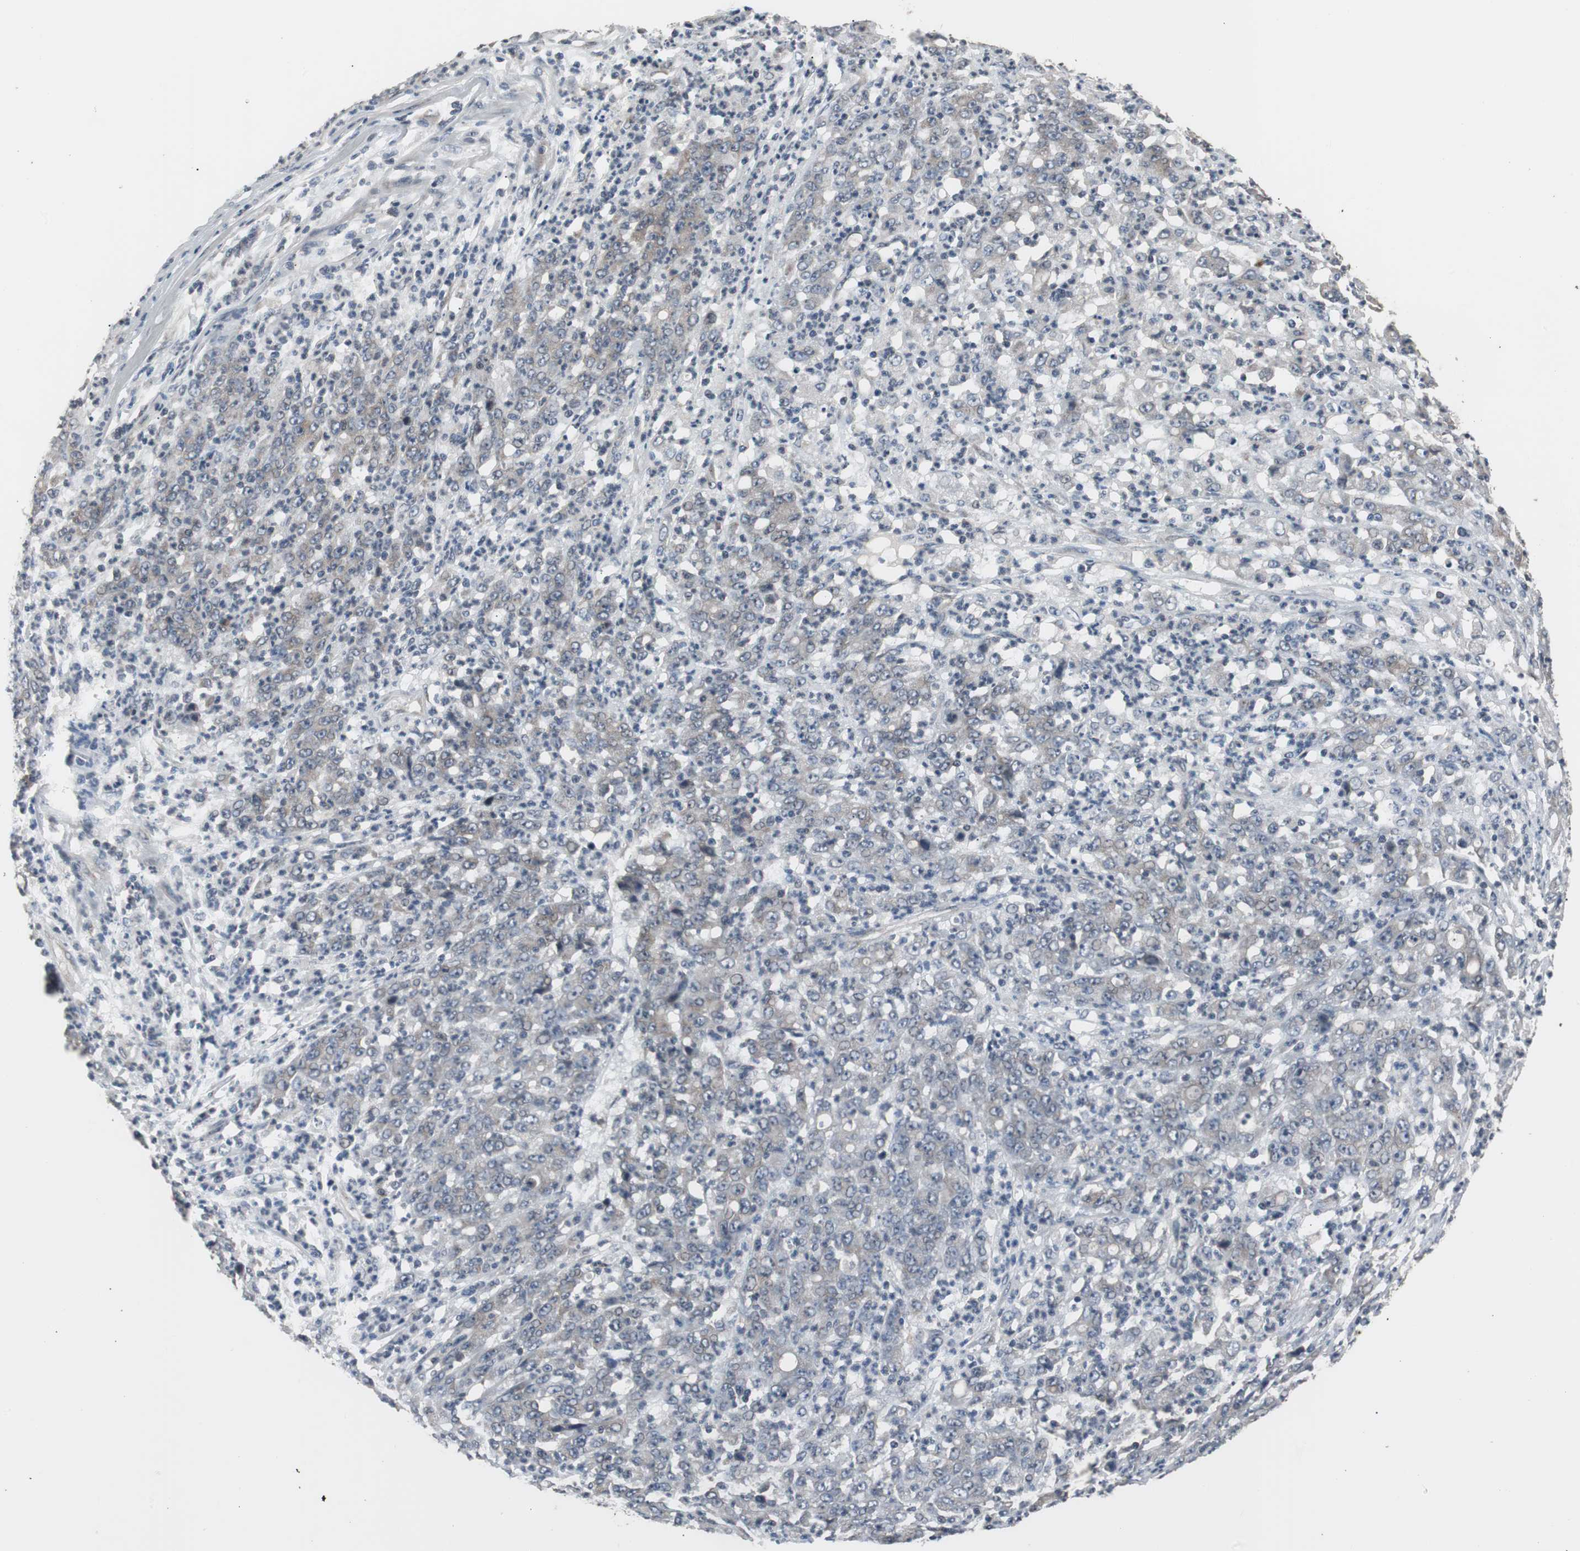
{"staining": {"intensity": "weak", "quantity": ">75%", "location": "cytoplasmic/membranous"}, "tissue": "stomach cancer", "cell_type": "Tumor cells", "image_type": "cancer", "snomed": [{"axis": "morphology", "description": "Adenocarcinoma, NOS"}, {"axis": "topography", "description": "Stomach, lower"}], "caption": "Stomach cancer (adenocarcinoma) tissue reveals weak cytoplasmic/membranous positivity in approximately >75% of tumor cells, visualized by immunohistochemistry. (Stains: DAB in brown, nuclei in blue, Microscopy: brightfield microscopy at high magnification).", "gene": "ZMPSTE24", "patient": {"sex": "female", "age": 71}}